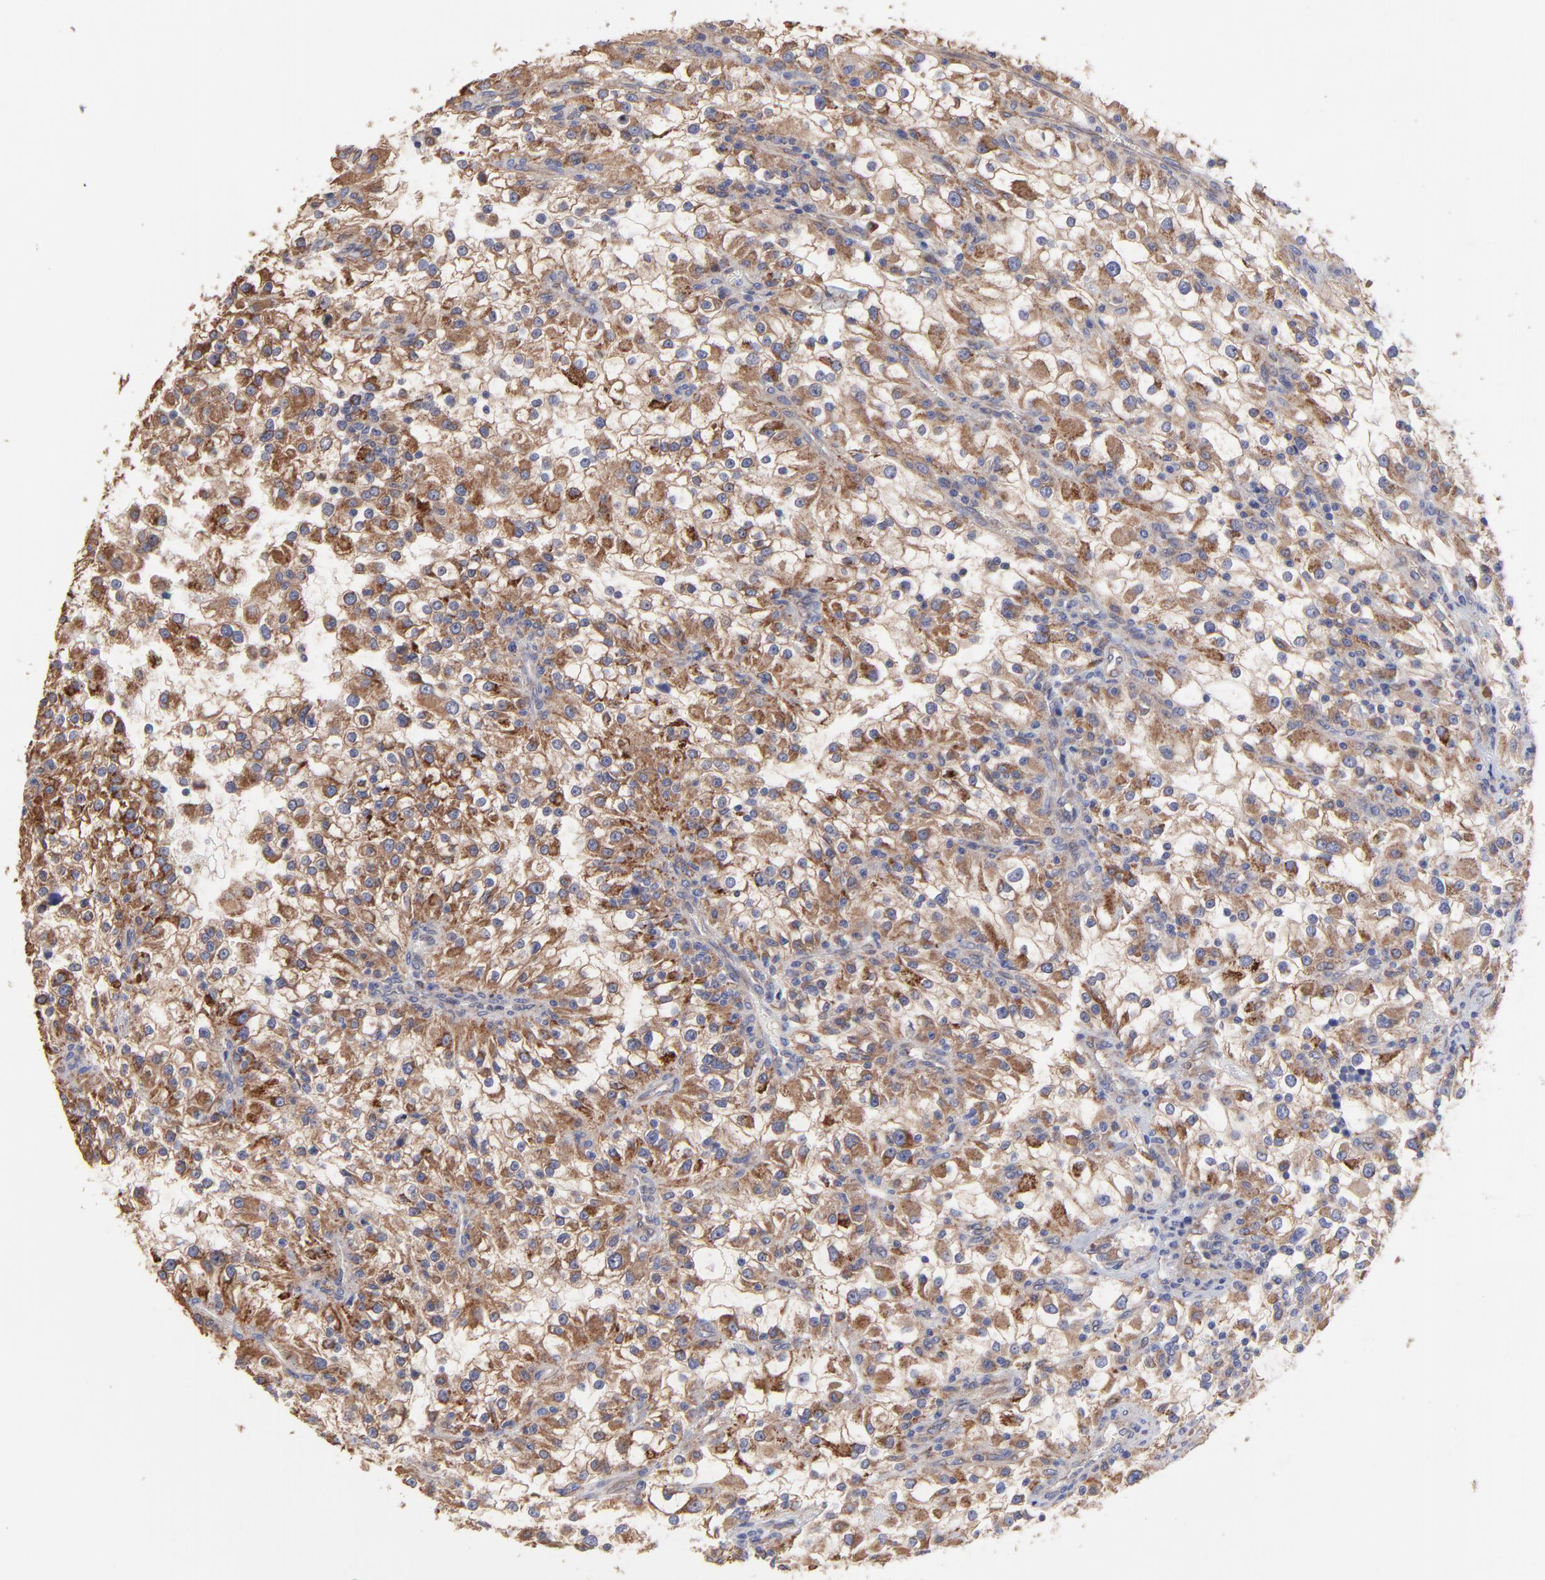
{"staining": {"intensity": "moderate", "quantity": ">75%", "location": "cytoplasmic/membranous"}, "tissue": "renal cancer", "cell_type": "Tumor cells", "image_type": "cancer", "snomed": [{"axis": "morphology", "description": "Adenocarcinoma, NOS"}, {"axis": "topography", "description": "Kidney"}], "caption": "This image reveals IHC staining of renal cancer (adenocarcinoma), with medium moderate cytoplasmic/membranous staining in about >75% of tumor cells.", "gene": "PFKM", "patient": {"sex": "female", "age": 52}}